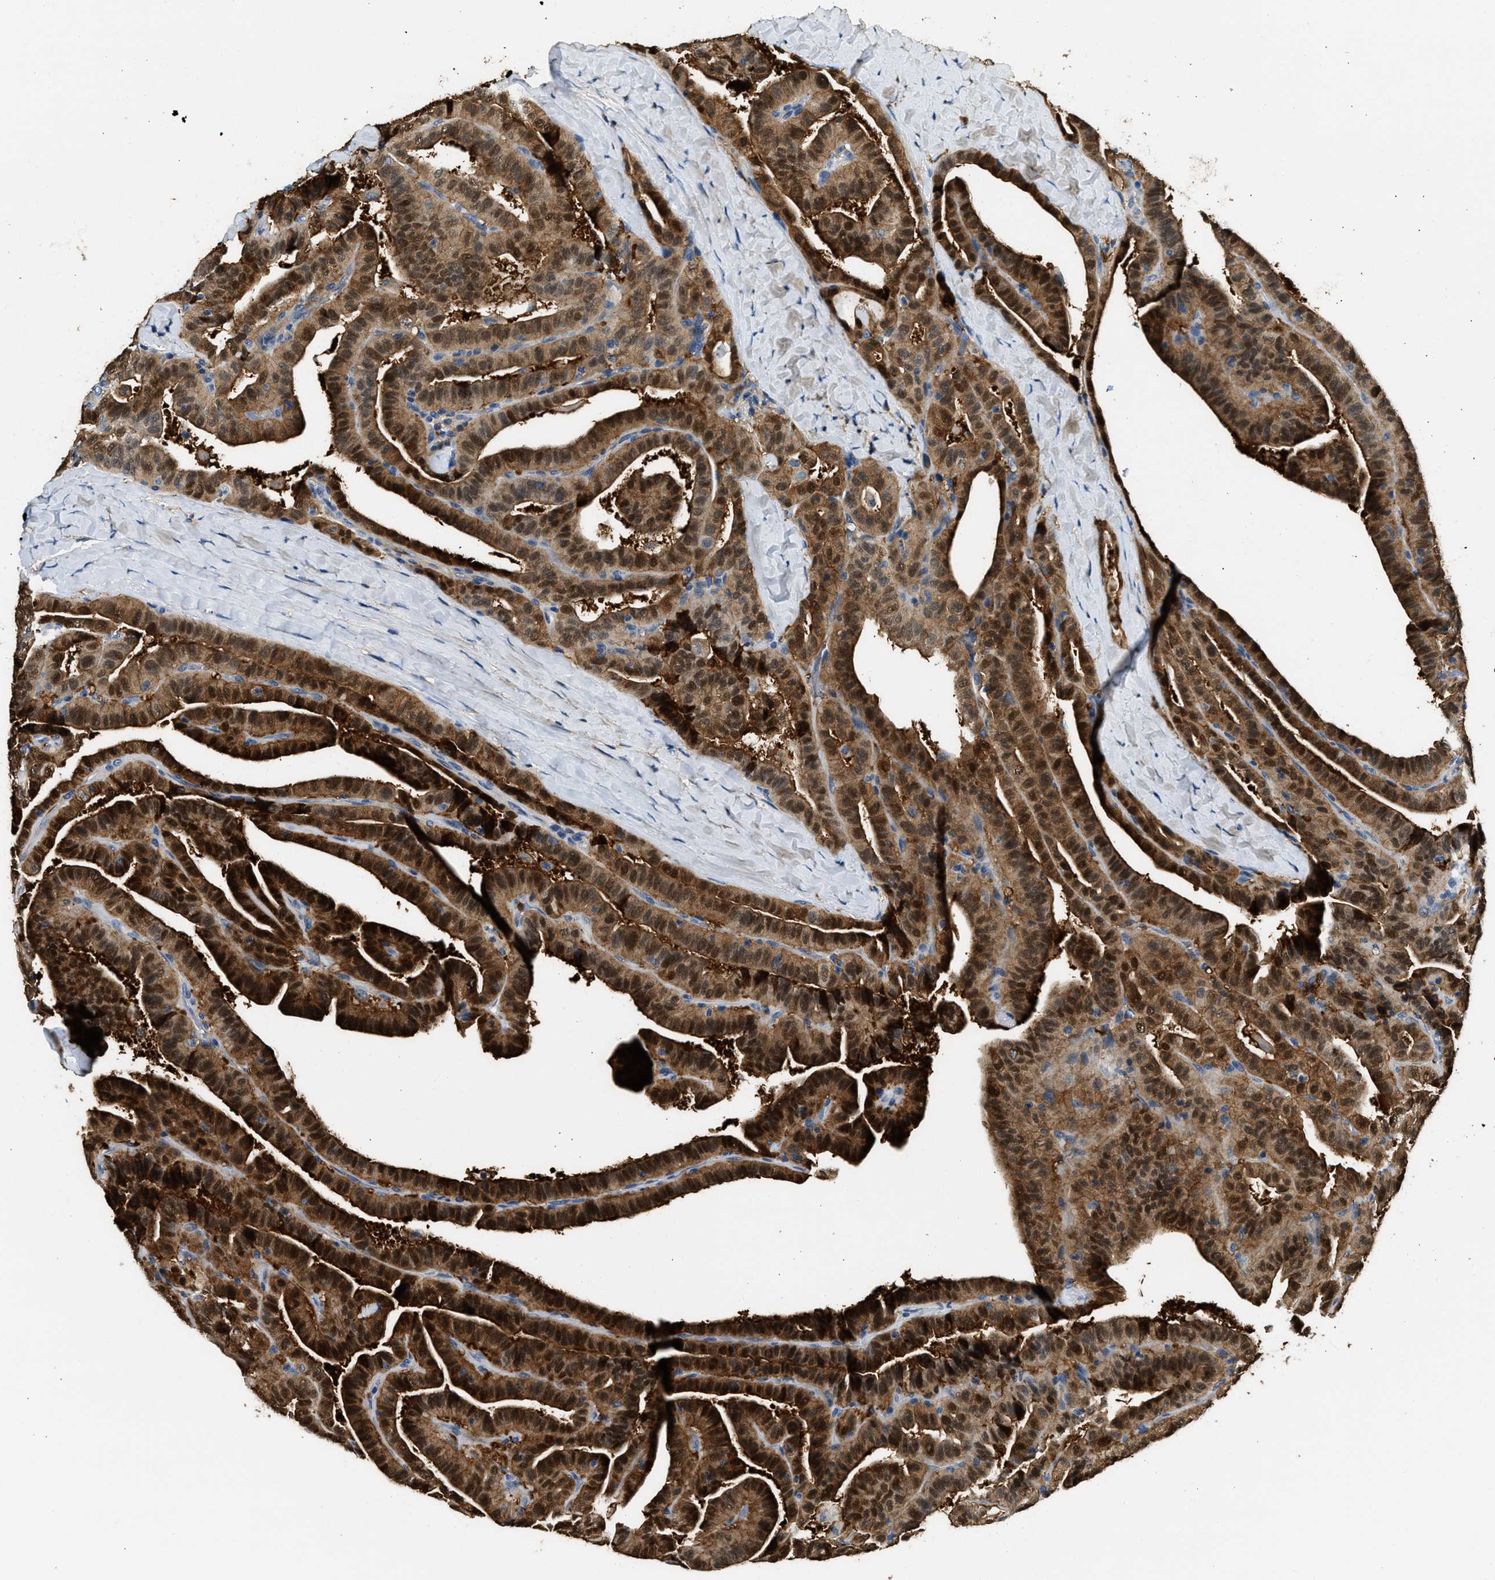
{"staining": {"intensity": "strong", "quantity": ">75%", "location": "cytoplasmic/membranous,nuclear"}, "tissue": "thyroid cancer", "cell_type": "Tumor cells", "image_type": "cancer", "snomed": [{"axis": "morphology", "description": "Papillary adenocarcinoma, NOS"}, {"axis": "topography", "description": "Thyroid gland"}], "caption": "Brown immunohistochemical staining in human papillary adenocarcinoma (thyroid) displays strong cytoplasmic/membranous and nuclear staining in approximately >75% of tumor cells.", "gene": "ANXA3", "patient": {"sex": "male", "age": 77}}